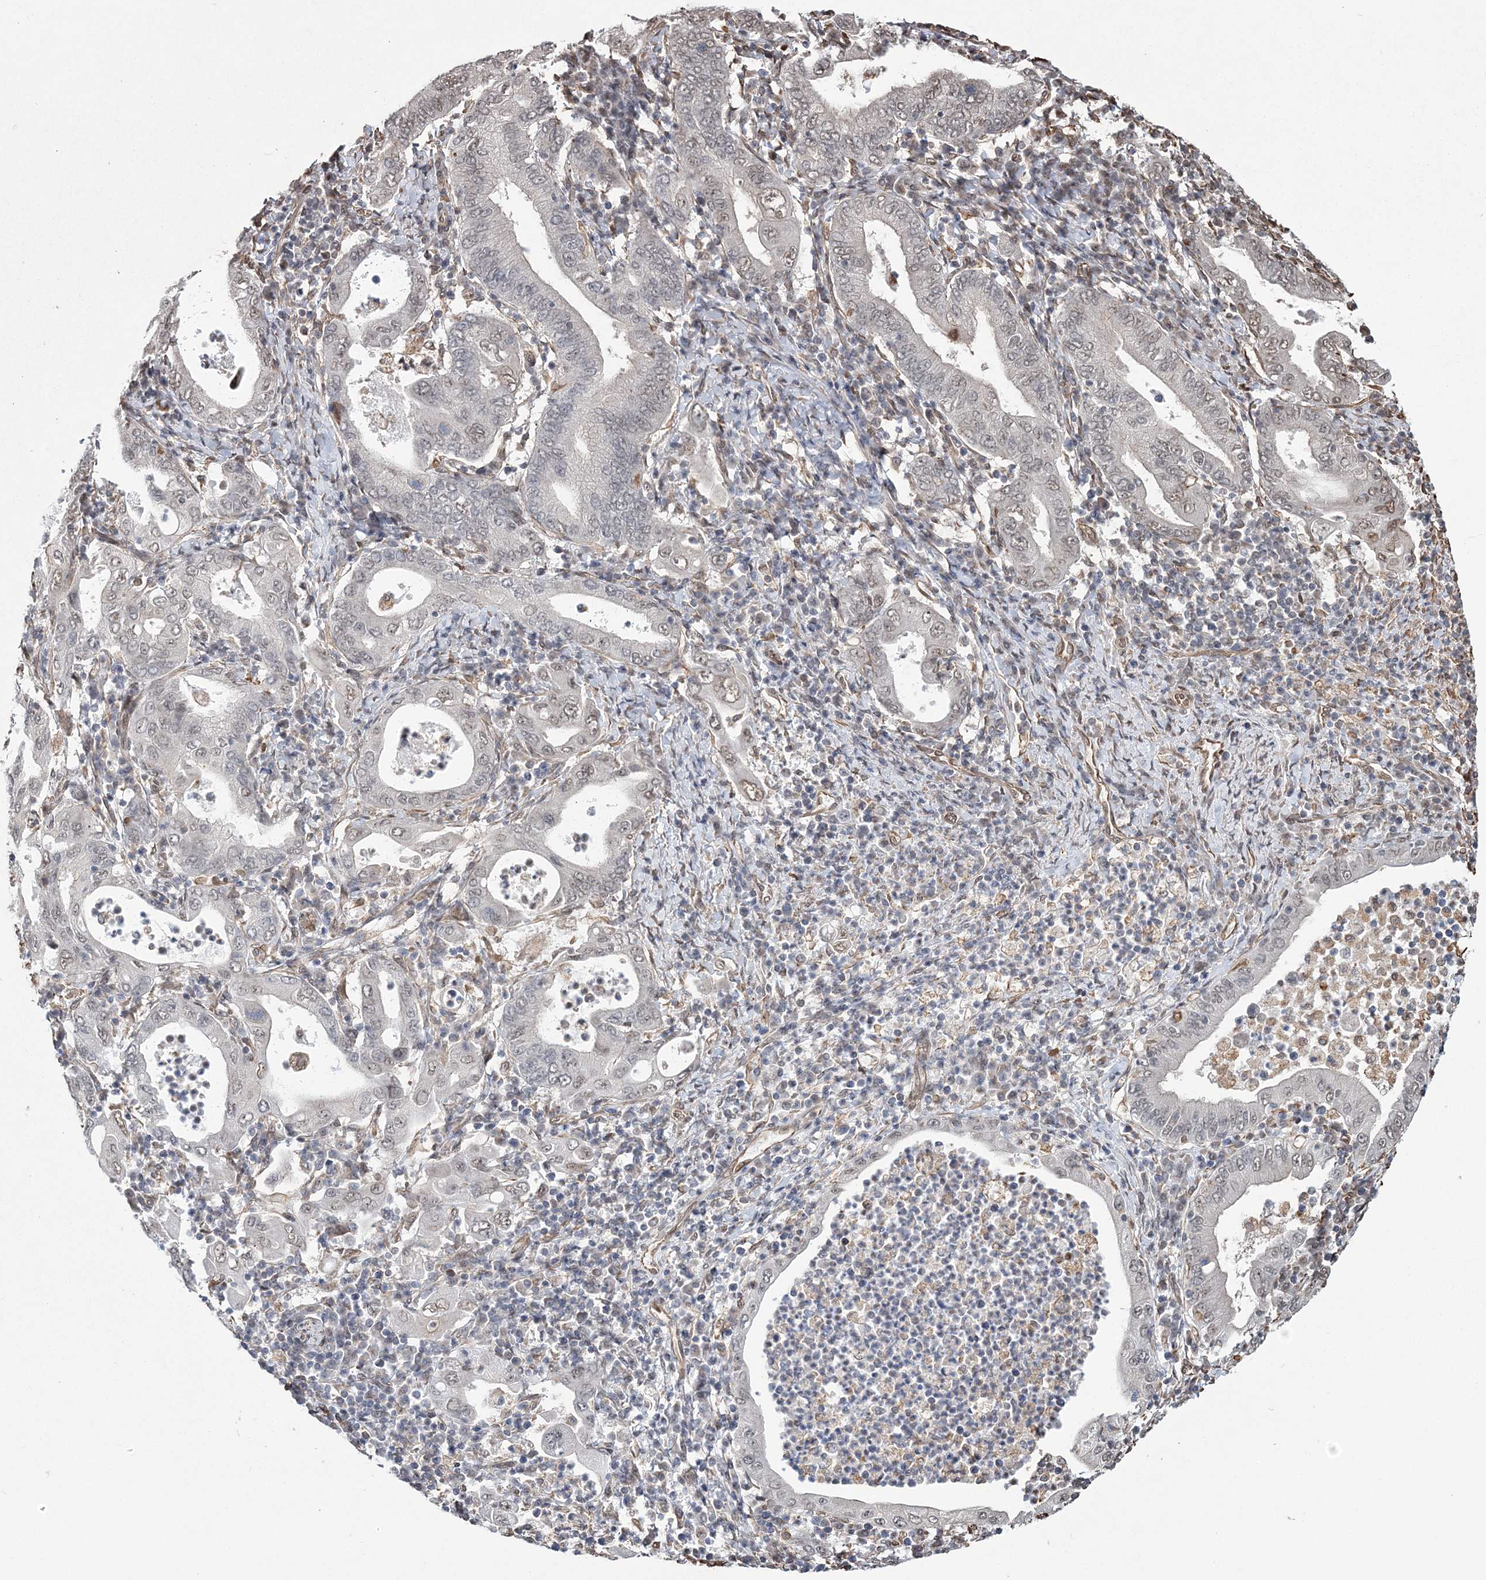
{"staining": {"intensity": "weak", "quantity": "25%-75%", "location": "nuclear"}, "tissue": "stomach cancer", "cell_type": "Tumor cells", "image_type": "cancer", "snomed": [{"axis": "morphology", "description": "Normal tissue, NOS"}, {"axis": "morphology", "description": "Adenocarcinoma, NOS"}, {"axis": "topography", "description": "Esophagus"}, {"axis": "topography", "description": "Stomach, upper"}, {"axis": "topography", "description": "Peripheral nerve tissue"}], "caption": "A histopathology image of human stomach cancer stained for a protein reveals weak nuclear brown staining in tumor cells. (IHC, brightfield microscopy, high magnification).", "gene": "ATP11B", "patient": {"sex": "male", "age": 62}}